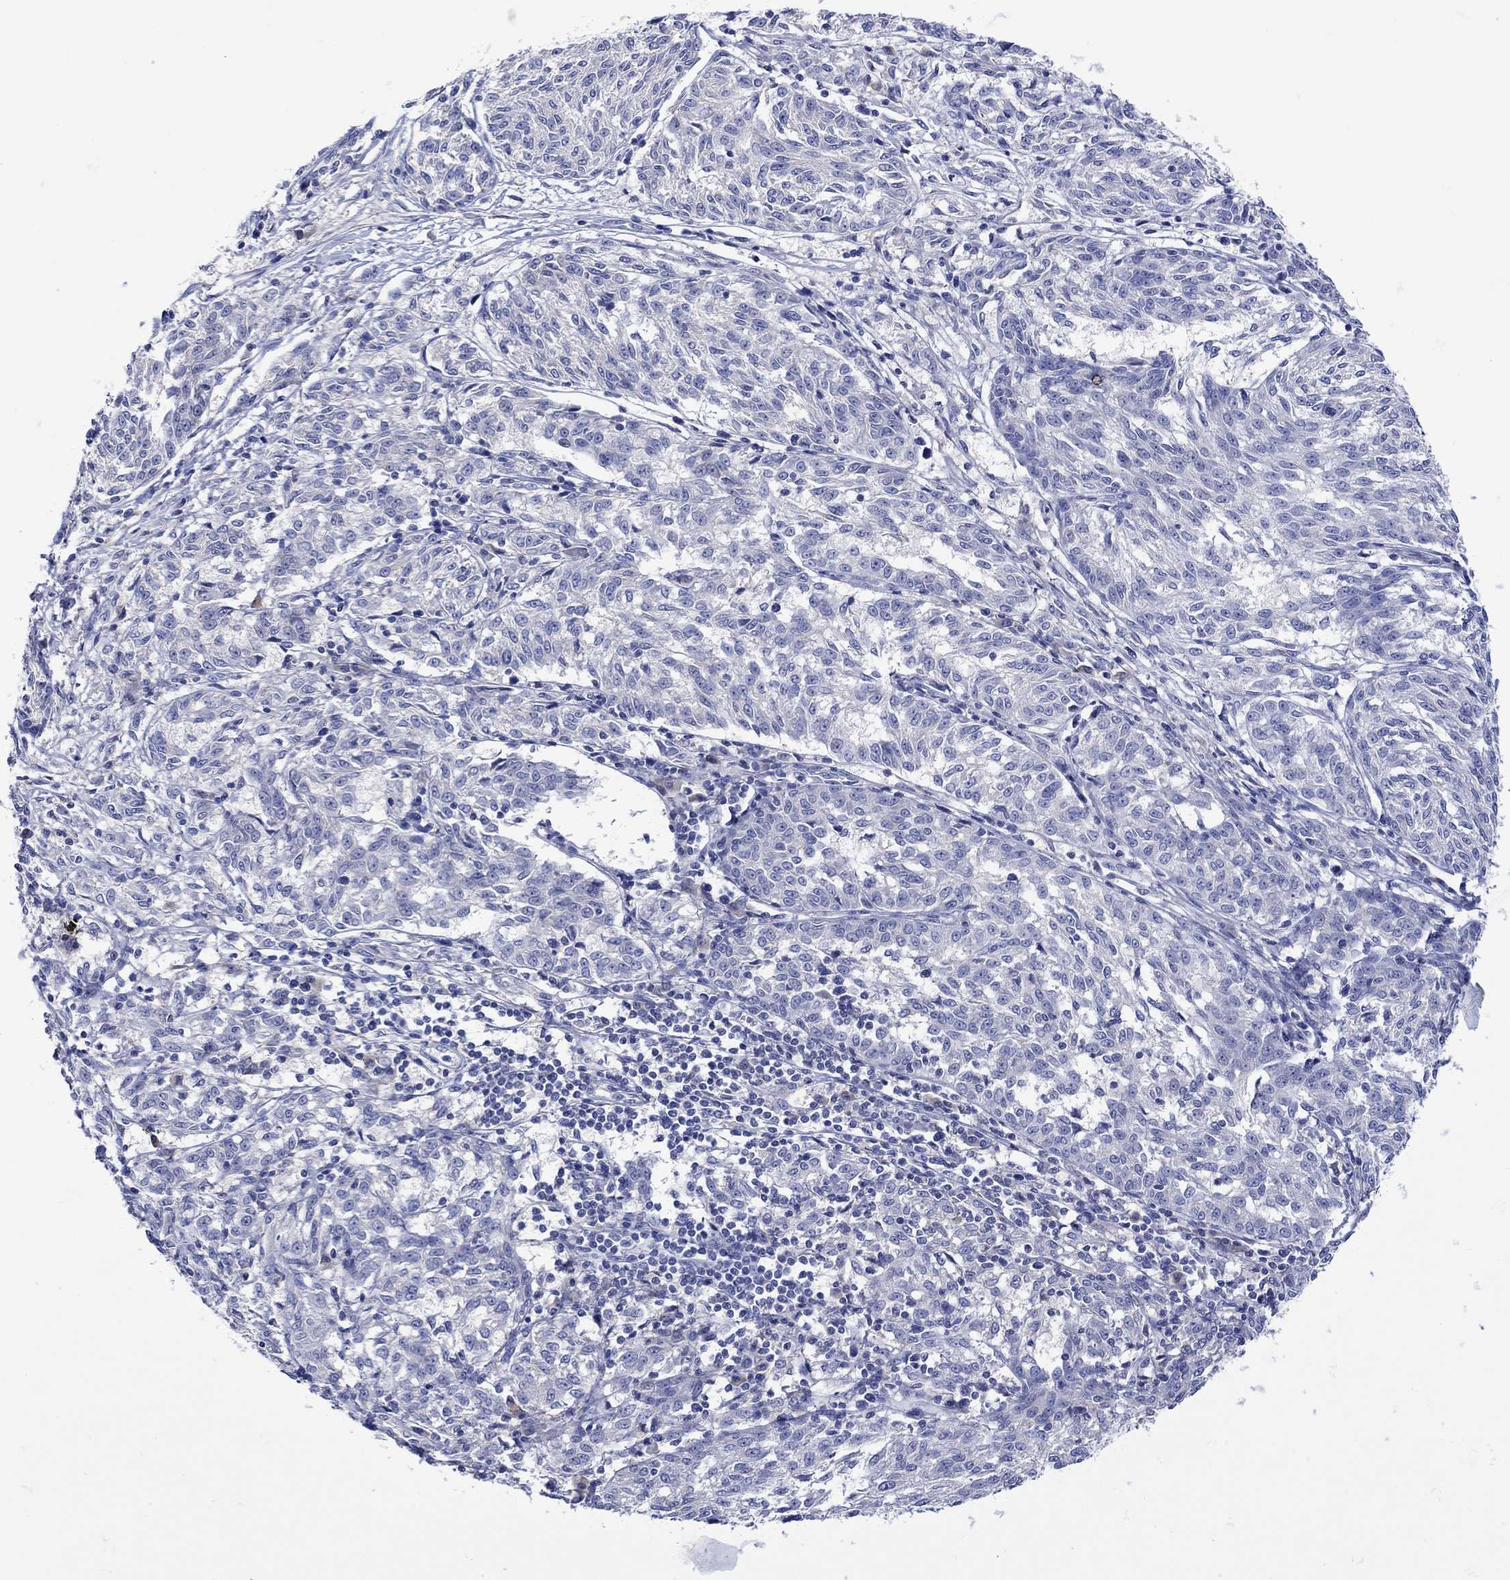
{"staining": {"intensity": "negative", "quantity": "none", "location": "none"}, "tissue": "melanoma", "cell_type": "Tumor cells", "image_type": "cancer", "snomed": [{"axis": "morphology", "description": "Malignant melanoma, NOS"}, {"axis": "topography", "description": "Skin"}], "caption": "Micrograph shows no protein expression in tumor cells of malignant melanoma tissue.", "gene": "MSI1", "patient": {"sex": "female", "age": 72}}